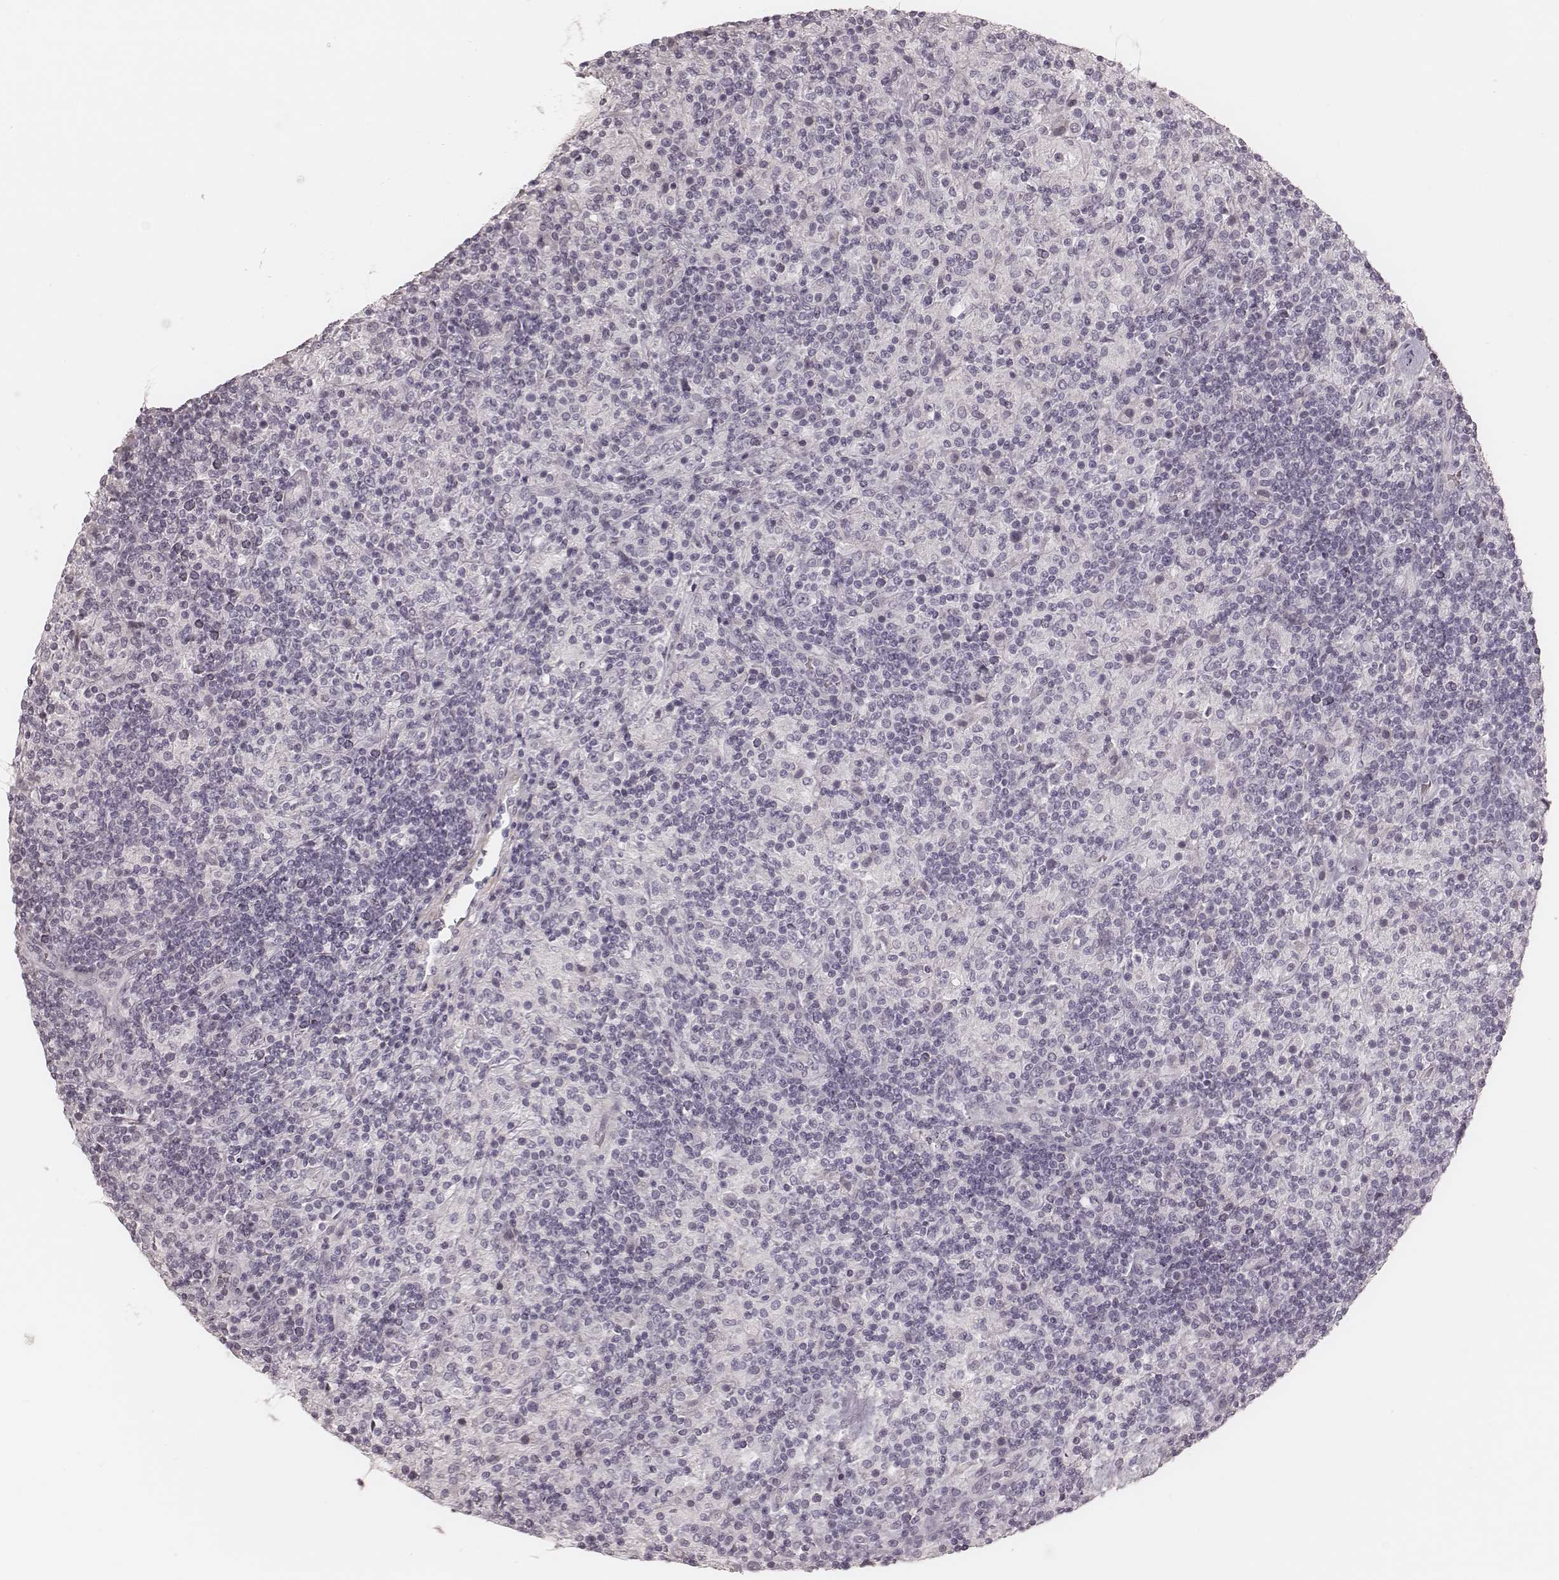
{"staining": {"intensity": "negative", "quantity": "none", "location": "none"}, "tissue": "lymphoma", "cell_type": "Tumor cells", "image_type": "cancer", "snomed": [{"axis": "morphology", "description": "Hodgkin's disease, NOS"}, {"axis": "topography", "description": "Lymph node"}], "caption": "DAB (3,3'-diaminobenzidine) immunohistochemical staining of Hodgkin's disease displays no significant staining in tumor cells.", "gene": "SPATA24", "patient": {"sex": "male", "age": 70}}